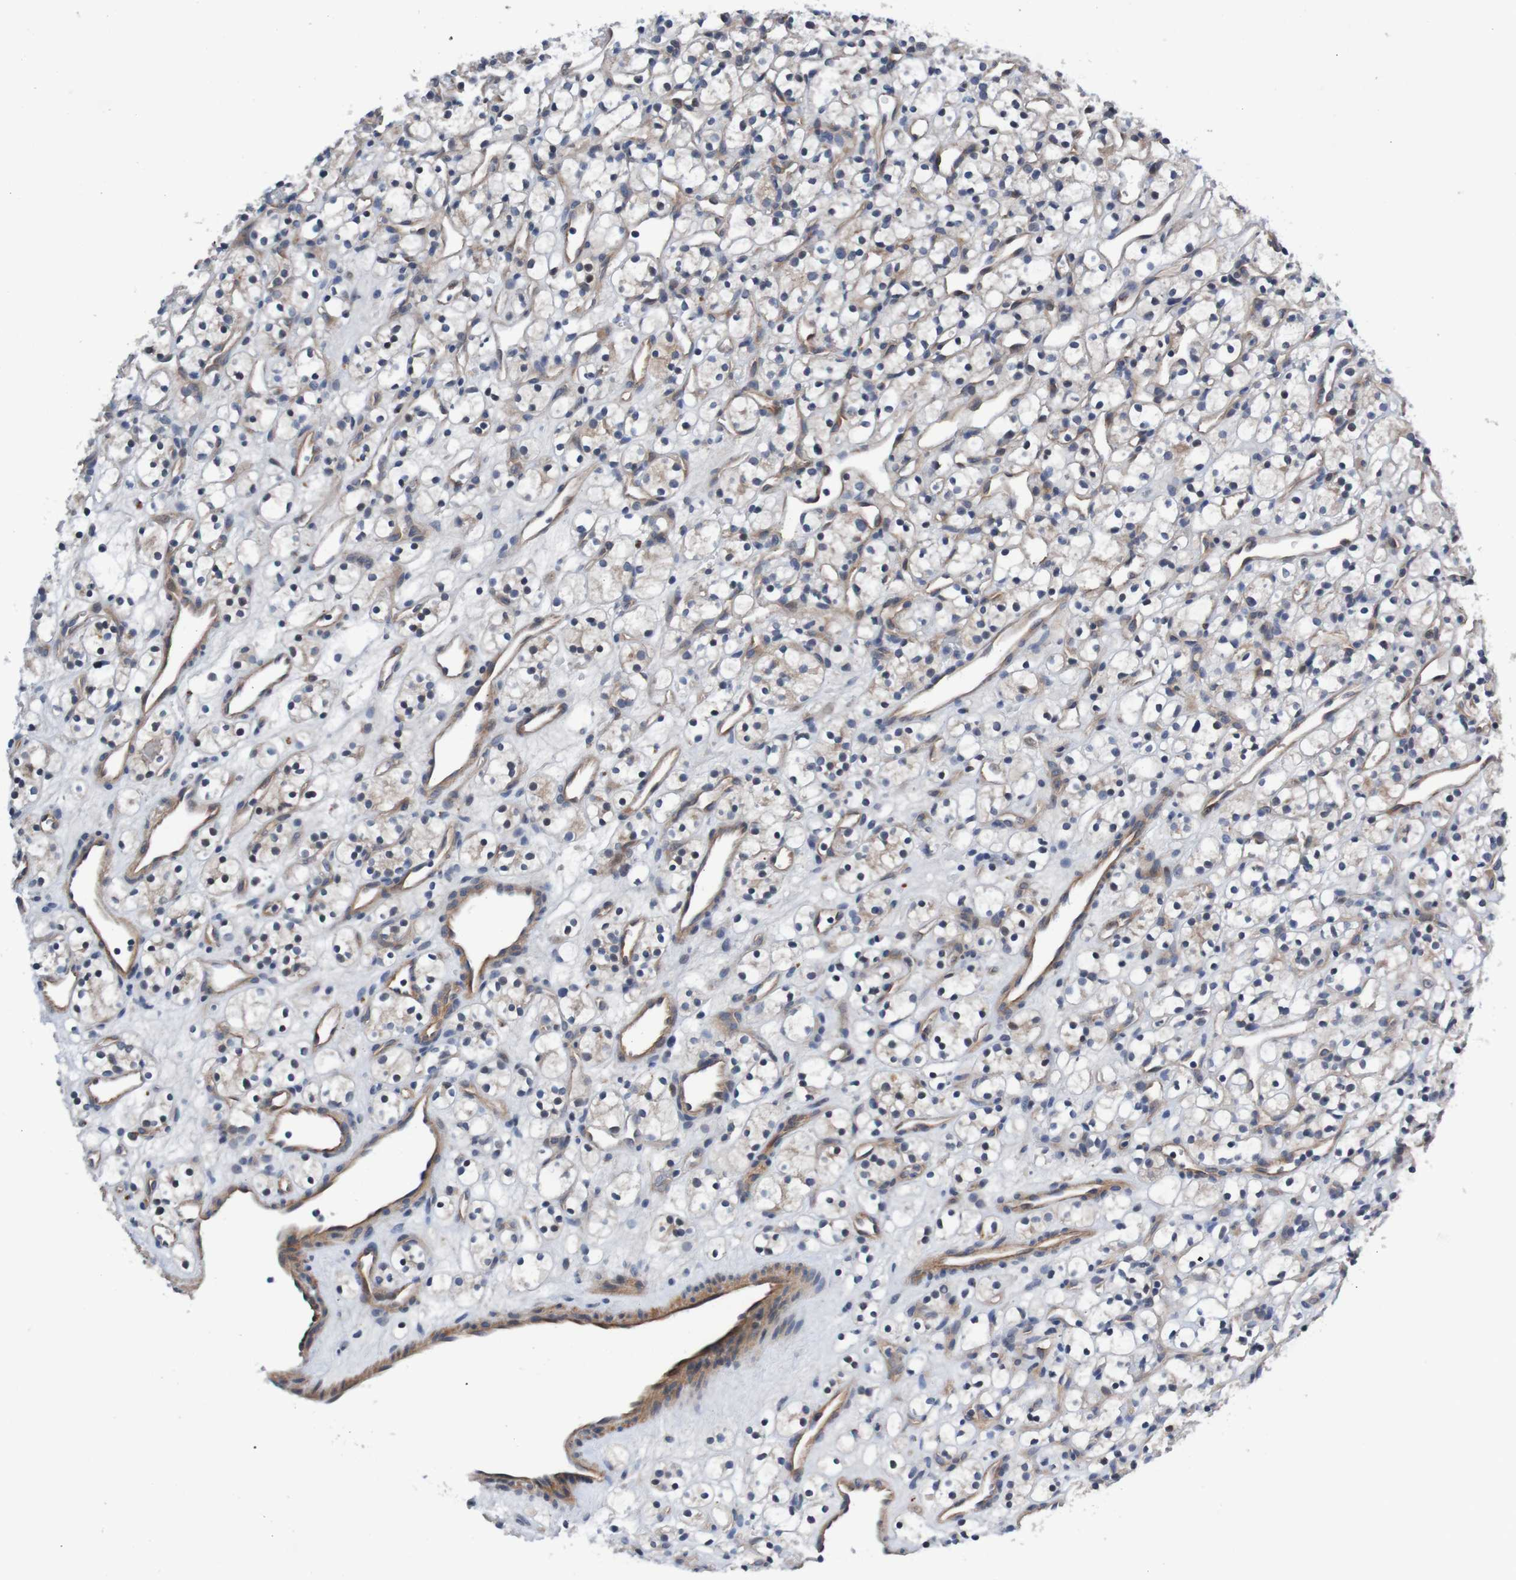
{"staining": {"intensity": "weak", "quantity": ">75%", "location": "cytoplasmic/membranous"}, "tissue": "renal cancer", "cell_type": "Tumor cells", "image_type": "cancer", "snomed": [{"axis": "morphology", "description": "Adenocarcinoma, NOS"}, {"axis": "topography", "description": "Kidney"}], "caption": "This micrograph exhibits renal cancer stained with immunohistochemistry to label a protein in brown. The cytoplasmic/membranous of tumor cells show weak positivity for the protein. Nuclei are counter-stained blue.", "gene": "CPED1", "patient": {"sex": "female", "age": 60}}